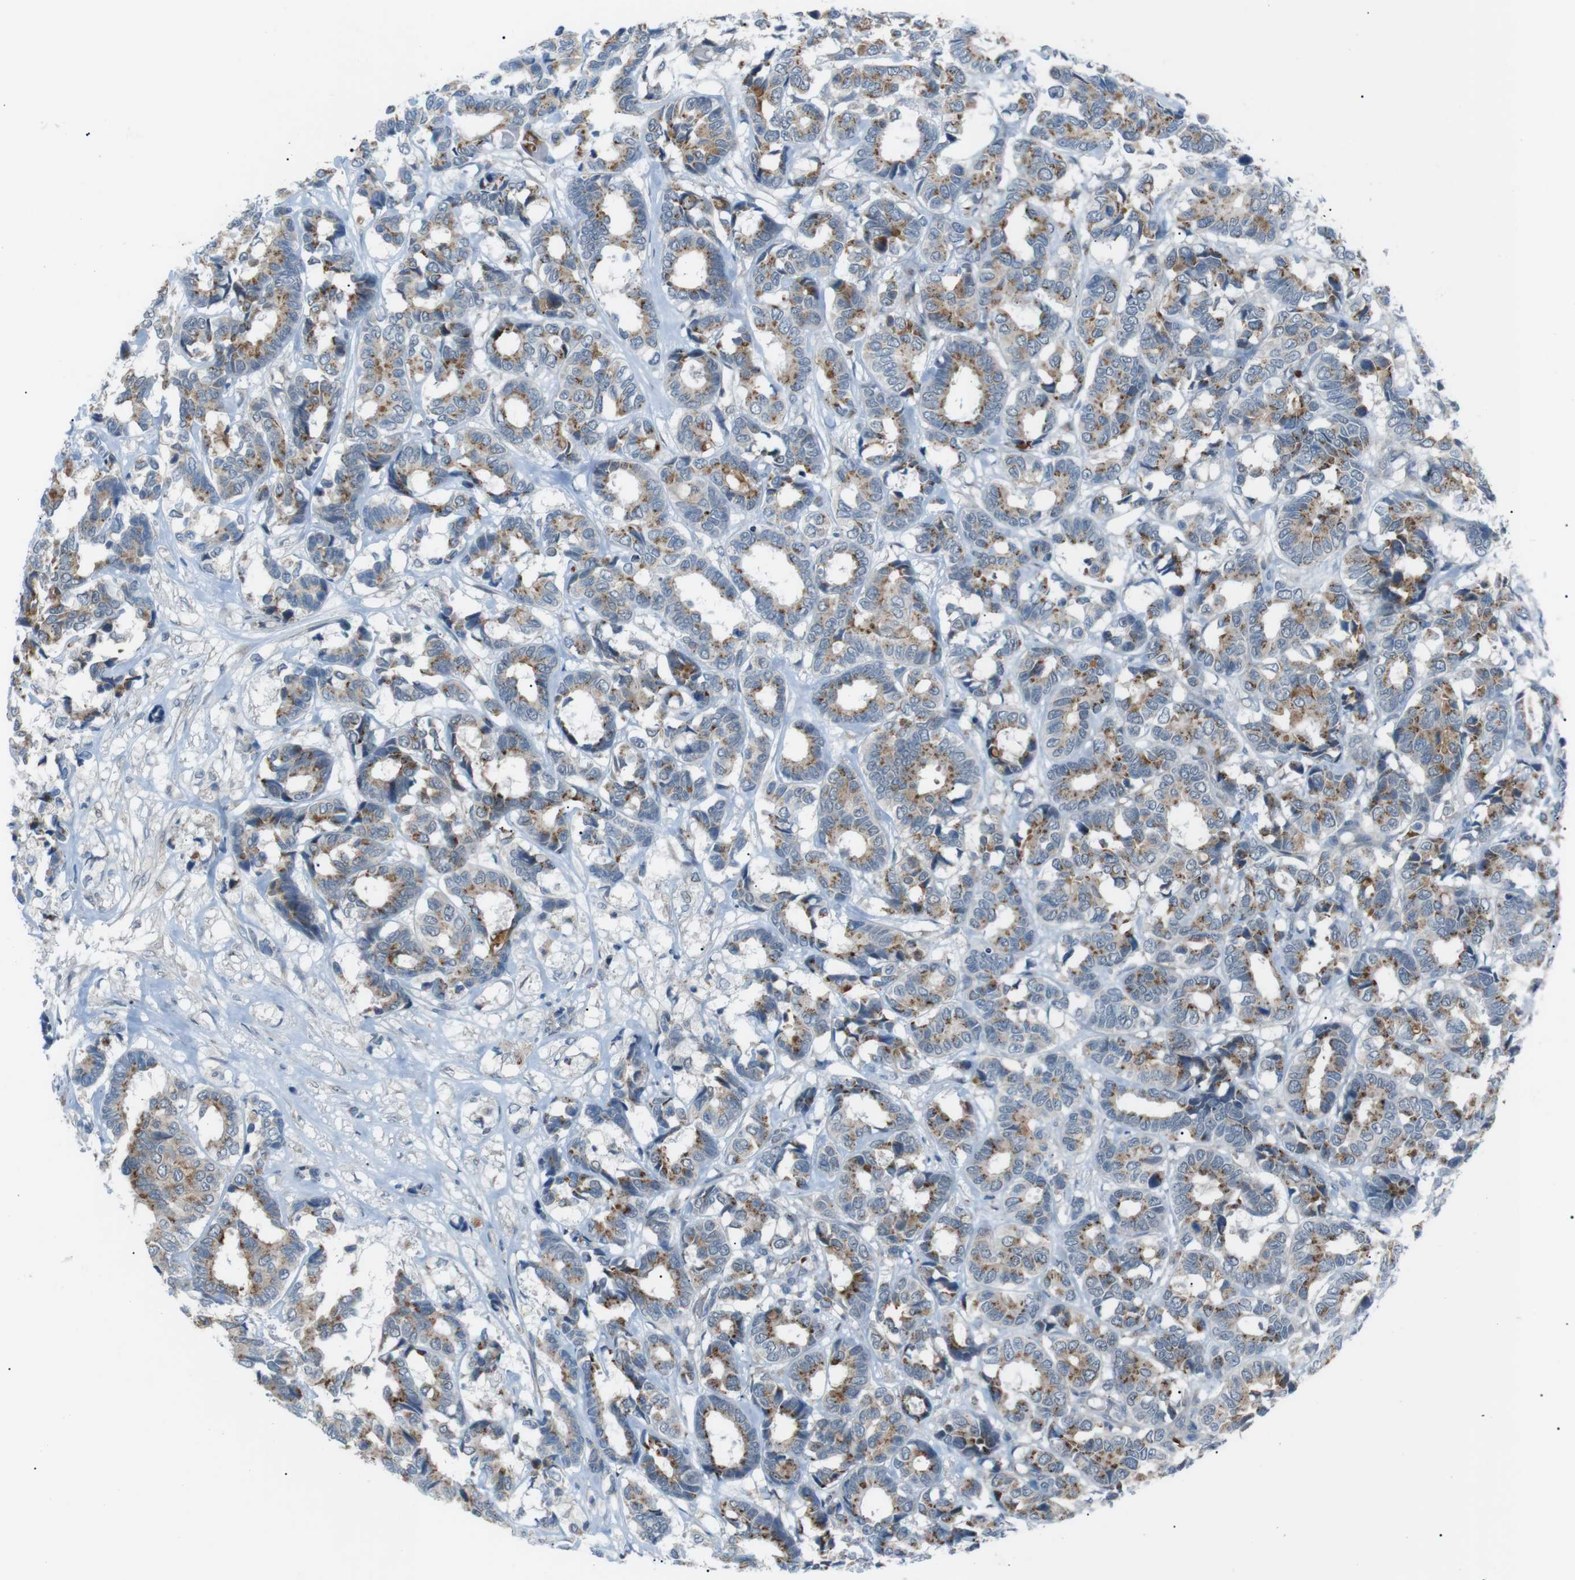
{"staining": {"intensity": "moderate", "quantity": ">75%", "location": "cytoplasmic/membranous"}, "tissue": "breast cancer", "cell_type": "Tumor cells", "image_type": "cancer", "snomed": [{"axis": "morphology", "description": "Duct carcinoma"}, {"axis": "topography", "description": "Breast"}], "caption": "Protein analysis of breast cancer tissue demonstrates moderate cytoplasmic/membranous staining in about >75% of tumor cells. (brown staining indicates protein expression, while blue staining denotes nuclei).", "gene": "B4GALNT2", "patient": {"sex": "female", "age": 87}}